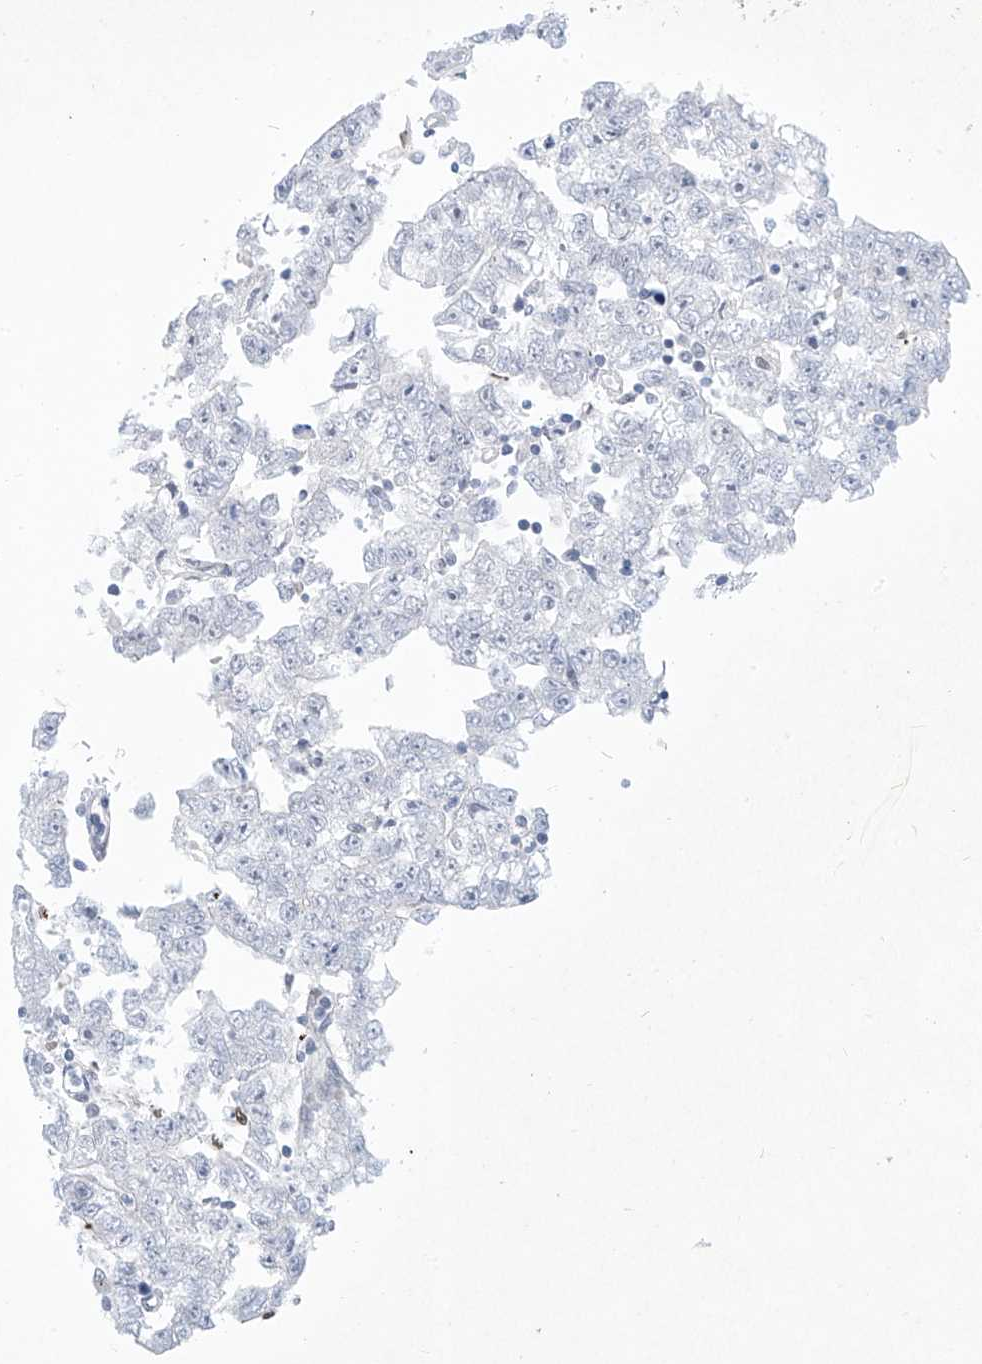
{"staining": {"intensity": "negative", "quantity": "none", "location": "none"}, "tissue": "testis cancer", "cell_type": "Tumor cells", "image_type": "cancer", "snomed": [{"axis": "morphology", "description": "Carcinoma, Embryonal, NOS"}, {"axis": "topography", "description": "Testis"}], "caption": "A histopathology image of testis cancer (embryonal carcinoma) stained for a protein shows no brown staining in tumor cells.", "gene": "REEP2", "patient": {"sex": "male", "age": 25}}